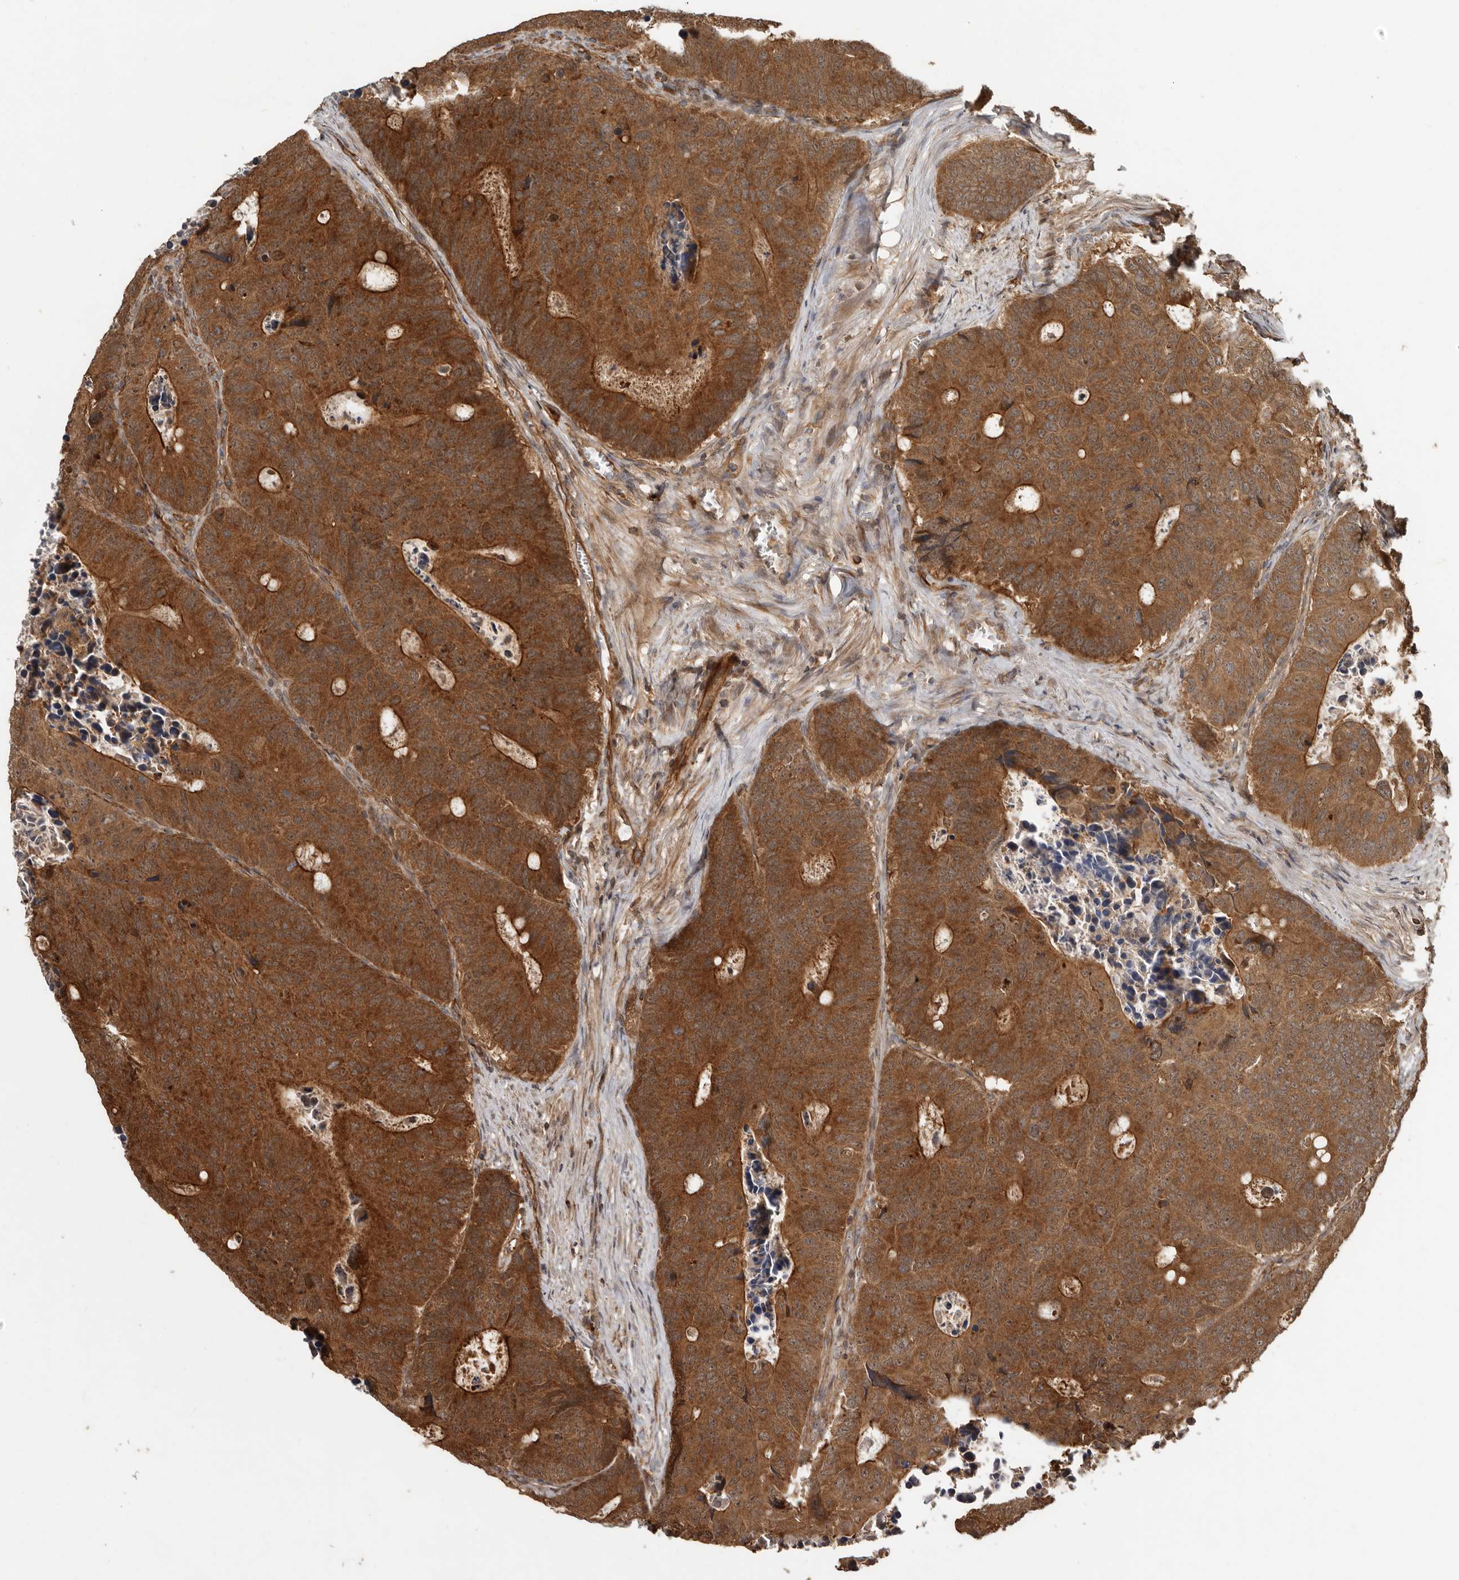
{"staining": {"intensity": "moderate", "quantity": ">75%", "location": "cytoplasmic/membranous"}, "tissue": "colorectal cancer", "cell_type": "Tumor cells", "image_type": "cancer", "snomed": [{"axis": "morphology", "description": "Adenocarcinoma, NOS"}, {"axis": "topography", "description": "Colon"}], "caption": "Immunohistochemistry (IHC) (DAB (3,3'-diaminobenzidine)) staining of human colorectal cancer demonstrates moderate cytoplasmic/membranous protein expression in about >75% of tumor cells. Immunohistochemistry (IHC) stains the protein in brown and the nuclei are stained blue.", "gene": "STK36", "patient": {"sex": "male", "age": 87}}